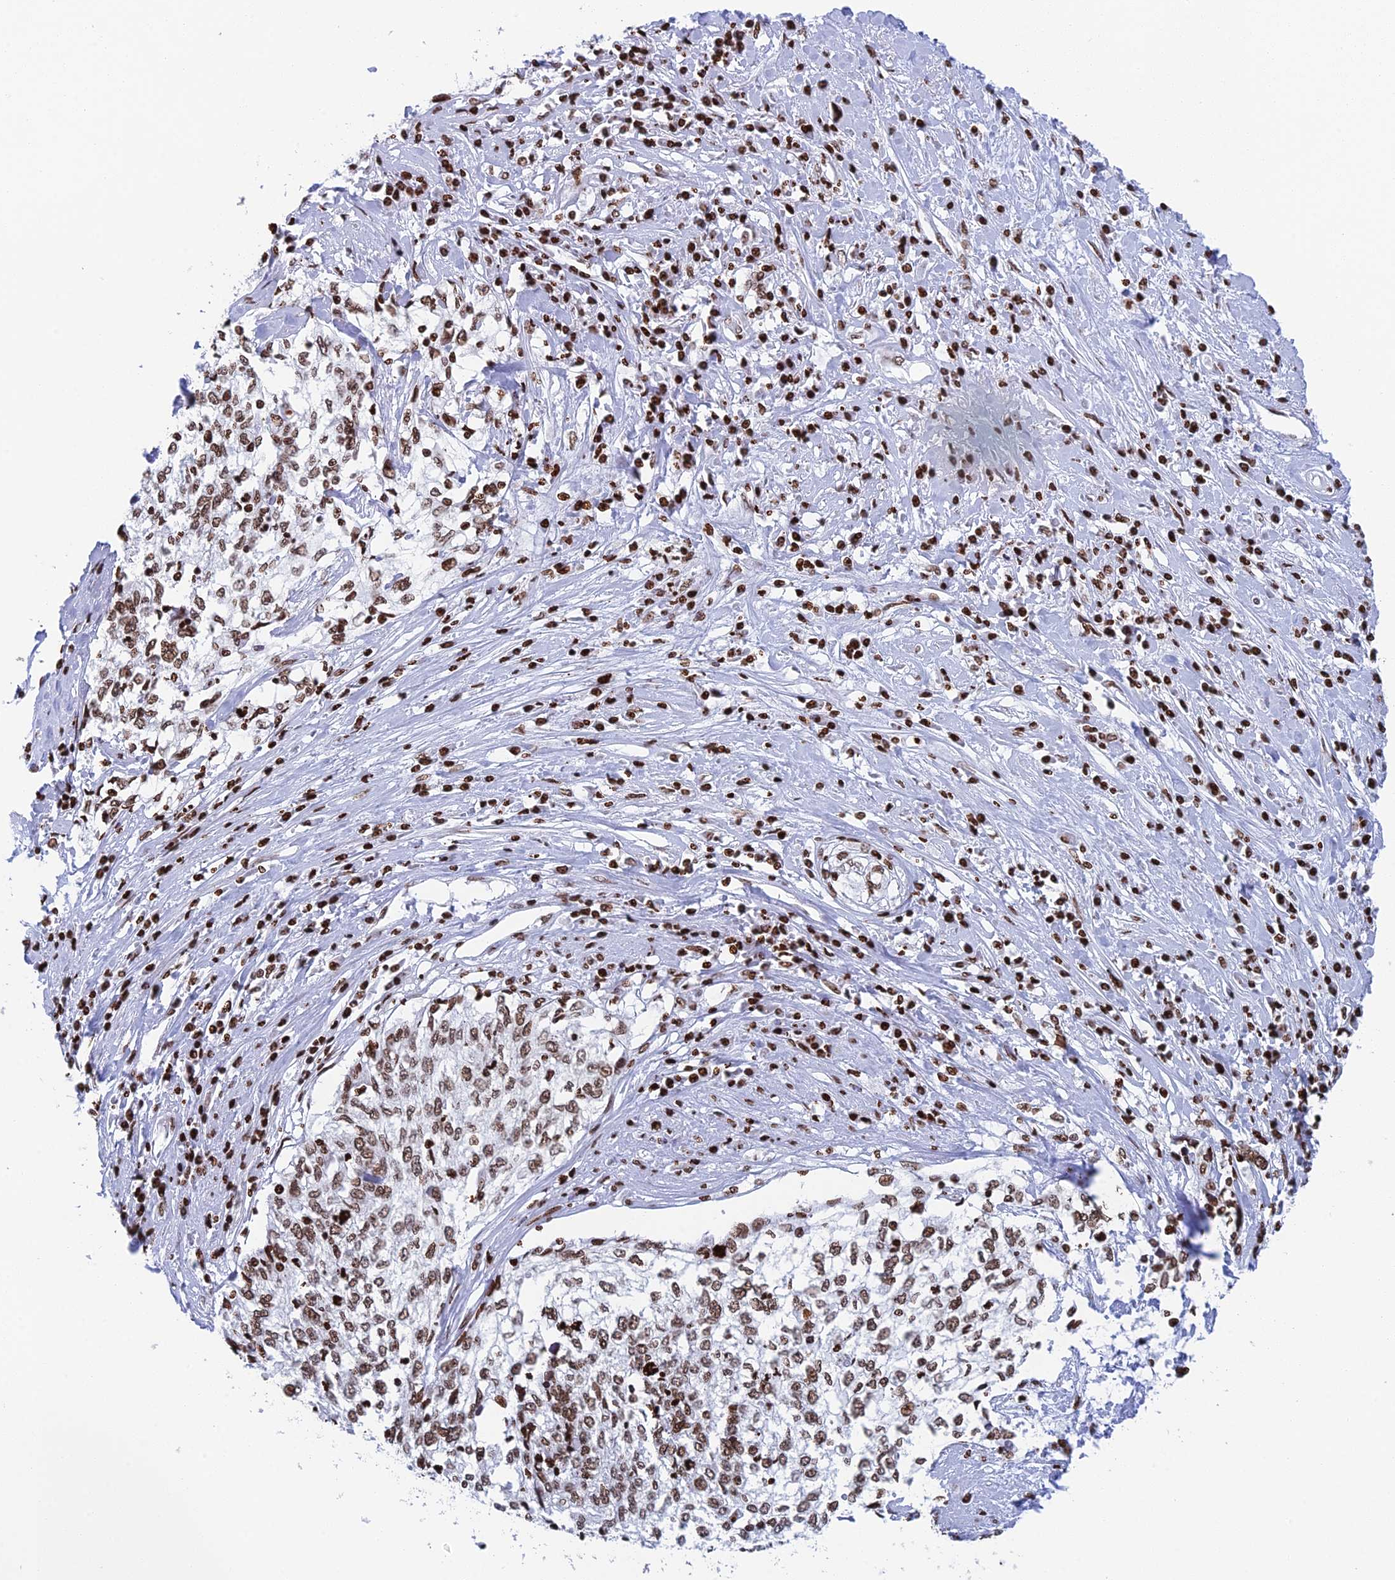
{"staining": {"intensity": "moderate", "quantity": ">75%", "location": "nuclear"}, "tissue": "cervical cancer", "cell_type": "Tumor cells", "image_type": "cancer", "snomed": [{"axis": "morphology", "description": "Squamous cell carcinoma, NOS"}, {"axis": "topography", "description": "Cervix"}], "caption": "A brown stain labels moderate nuclear expression of a protein in human squamous cell carcinoma (cervical) tumor cells.", "gene": "RPAP1", "patient": {"sex": "female", "age": 57}}